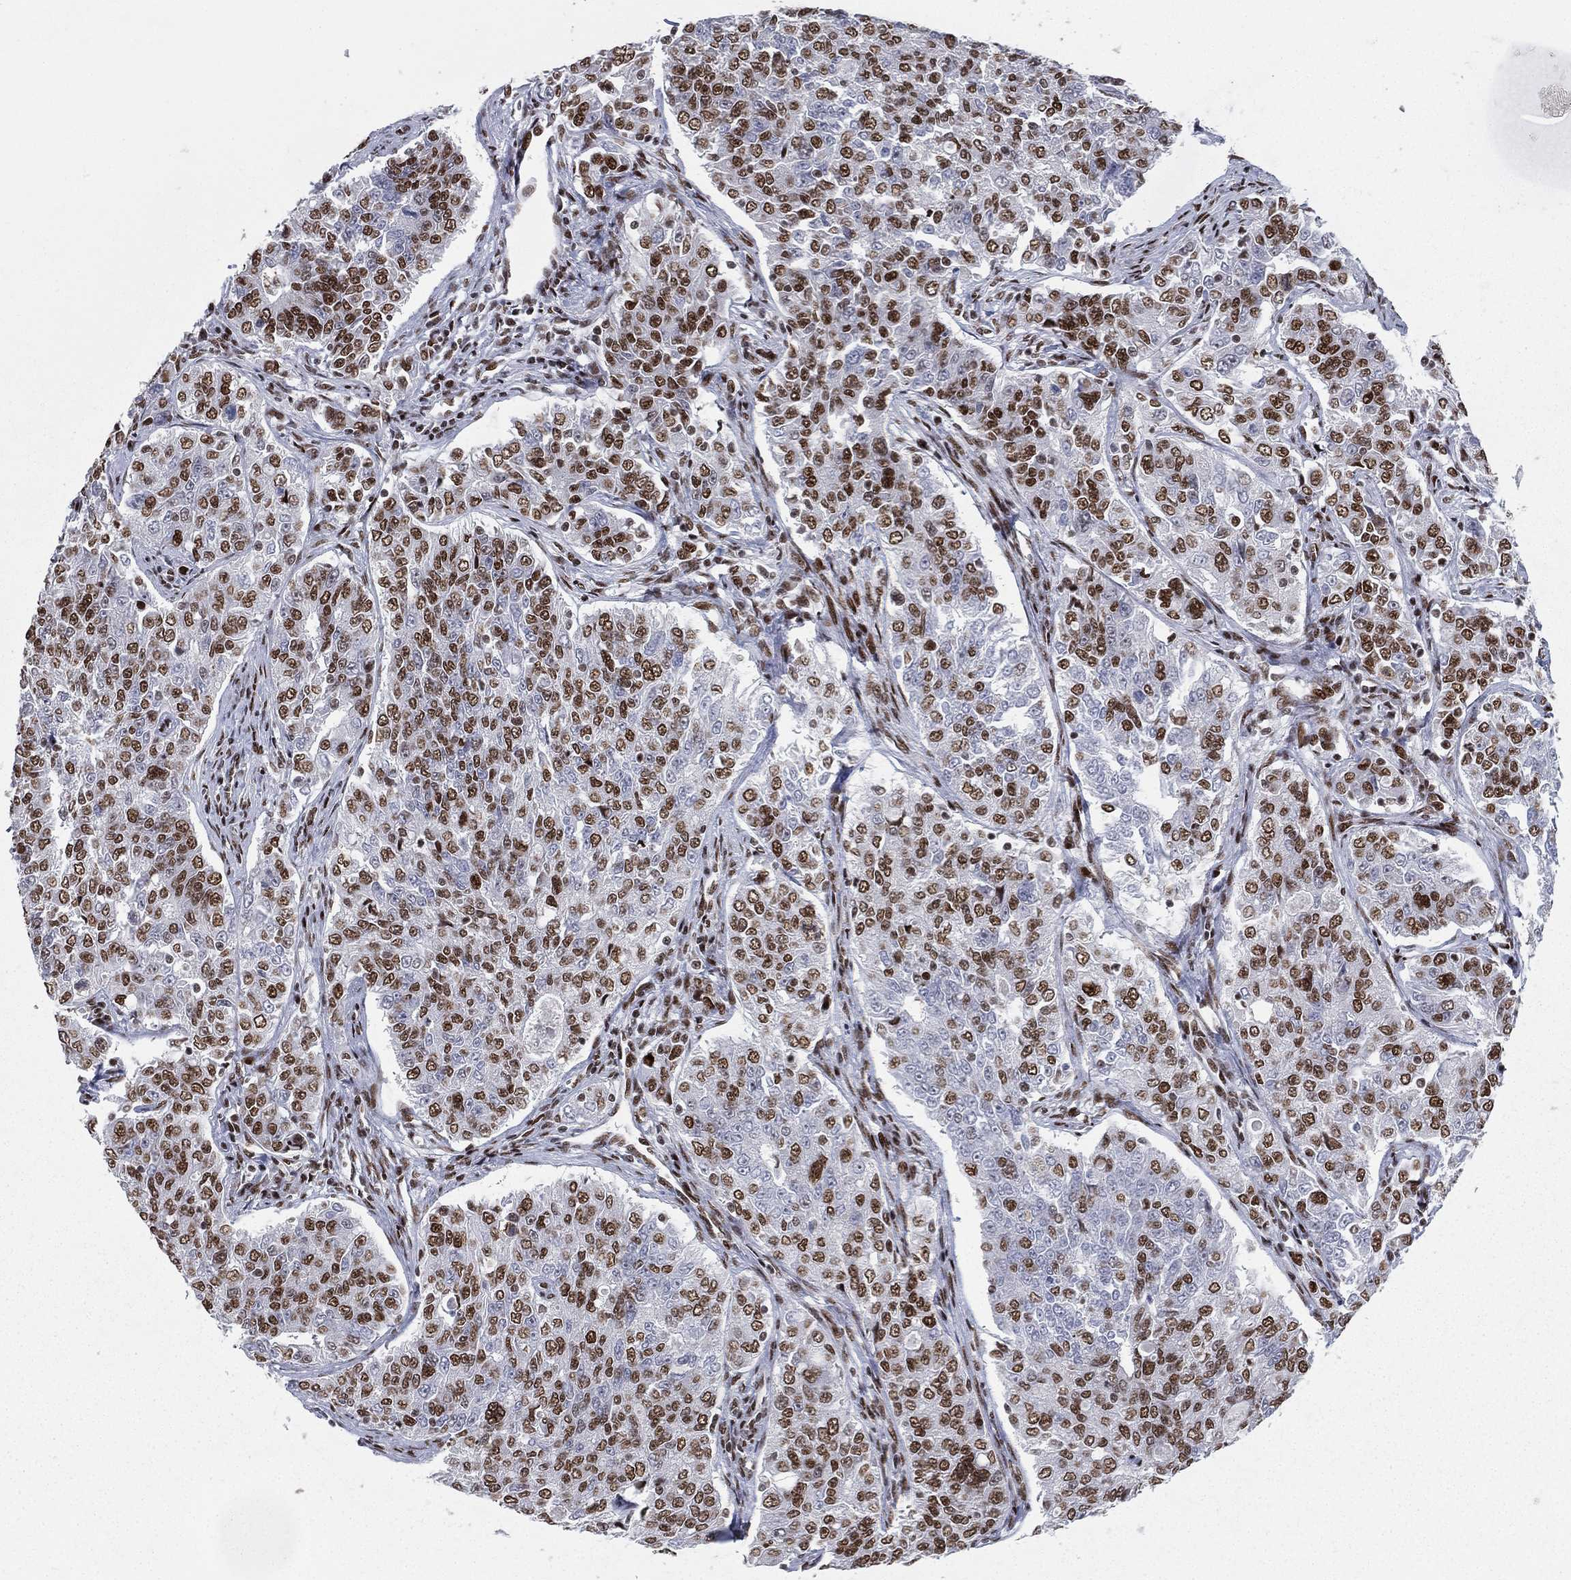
{"staining": {"intensity": "moderate", "quantity": ">75%", "location": "nuclear"}, "tissue": "endometrial cancer", "cell_type": "Tumor cells", "image_type": "cancer", "snomed": [{"axis": "morphology", "description": "Adenocarcinoma, NOS"}, {"axis": "topography", "description": "Endometrium"}], "caption": "Immunohistochemical staining of adenocarcinoma (endometrial) displays medium levels of moderate nuclear expression in about >75% of tumor cells.", "gene": "RTF1", "patient": {"sex": "female", "age": 43}}